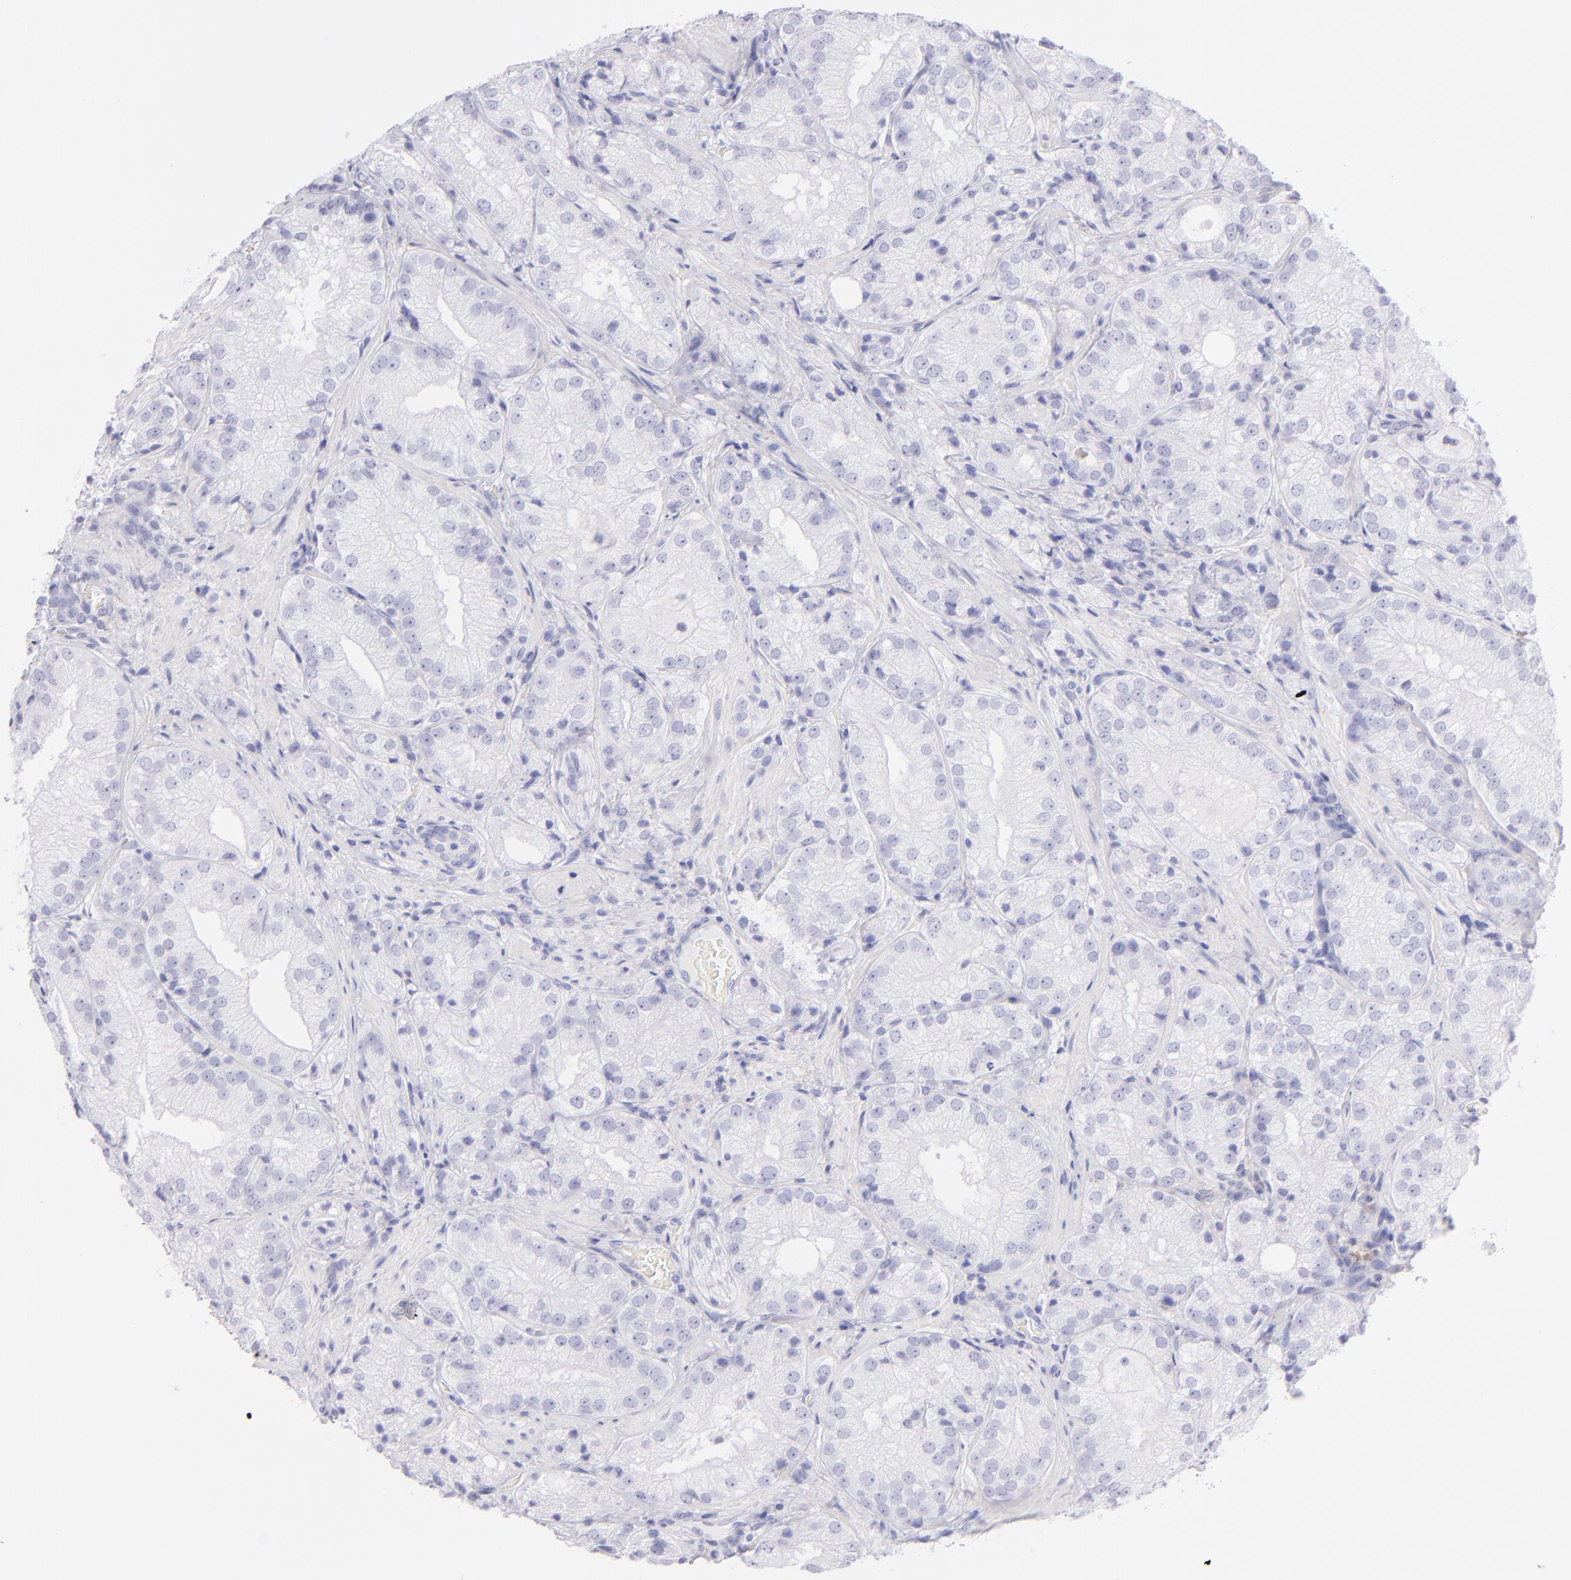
{"staining": {"intensity": "negative", "quantity": "none", "location": "none"}, "tissue": "prostate cancer", "cell_type": "Tumor cells", "image_type": "cancer", "snomed": [{"axis": "morphology", "description": "Adenocarcinoma, Low grade"}, {"axis": "topography", "description": "Prostate"}], "caption": "Prostate cancer (low-grade adenocarcinoma) stained for a protein using immunohistochemistry (IHC) displays no expression tumor cells.", "gene": "CD72", "patient": {"sex": "male", "age": 60}}